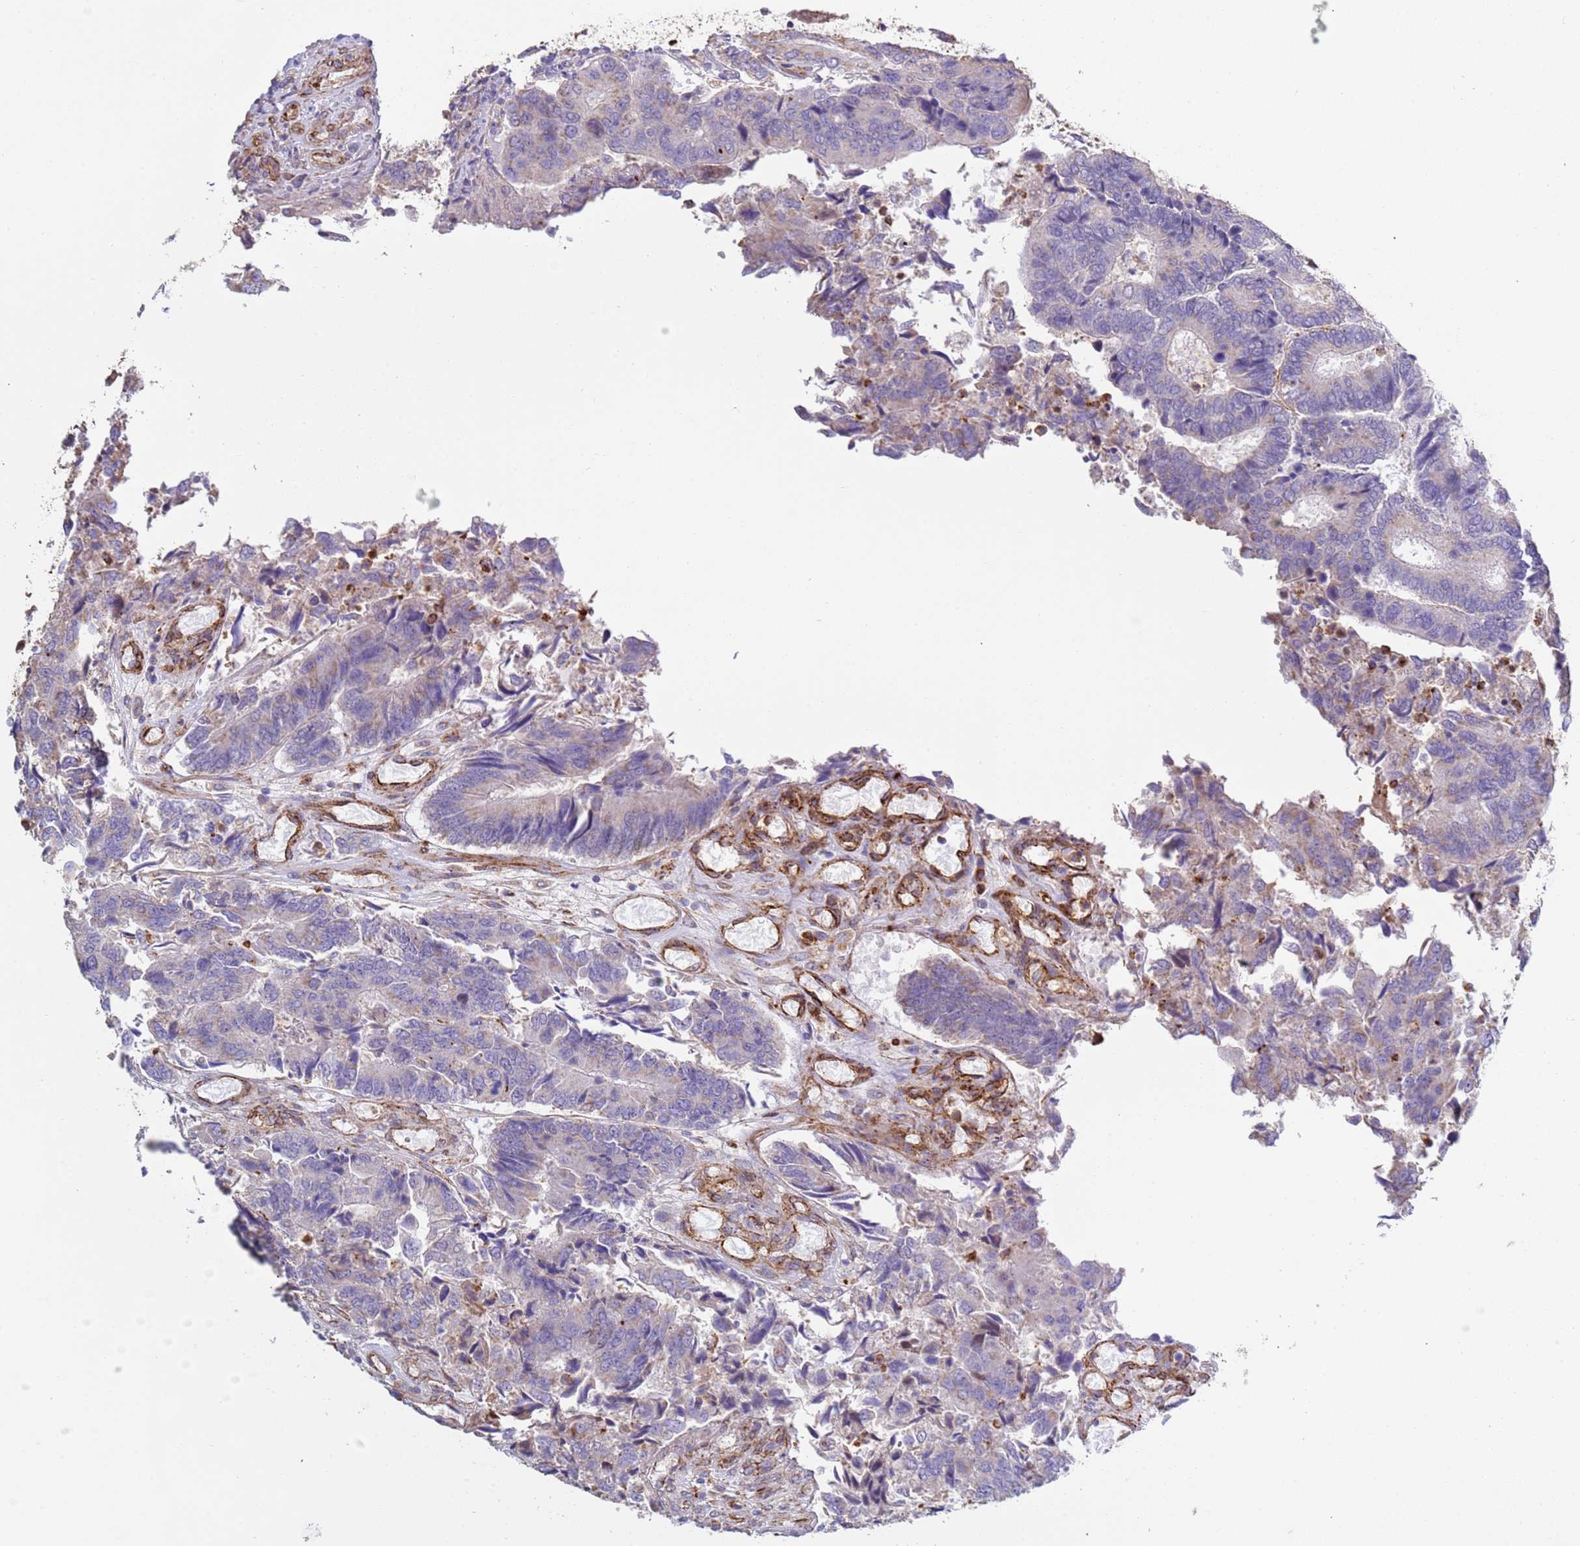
{"staining": {"intensity": "weak", "quantity": "<25%", "location": "cytoplasmic/membranous"}, "tissue": "colorectal cancer", "cell_type": "Tumor cells", "image_type": "cancer", "snomed": [{"axis": "morphology", "description": "Adenocarcinoma, NOS"}, {"axis": "topography", "description": "Colon"}], "caption": "A photomicrograph of colorectal adenocarcinoma stained for a protein displays no brown staining in tumor cells.", "gene": "GASK1A", "patient": {"sex": "female", "age": 67}}